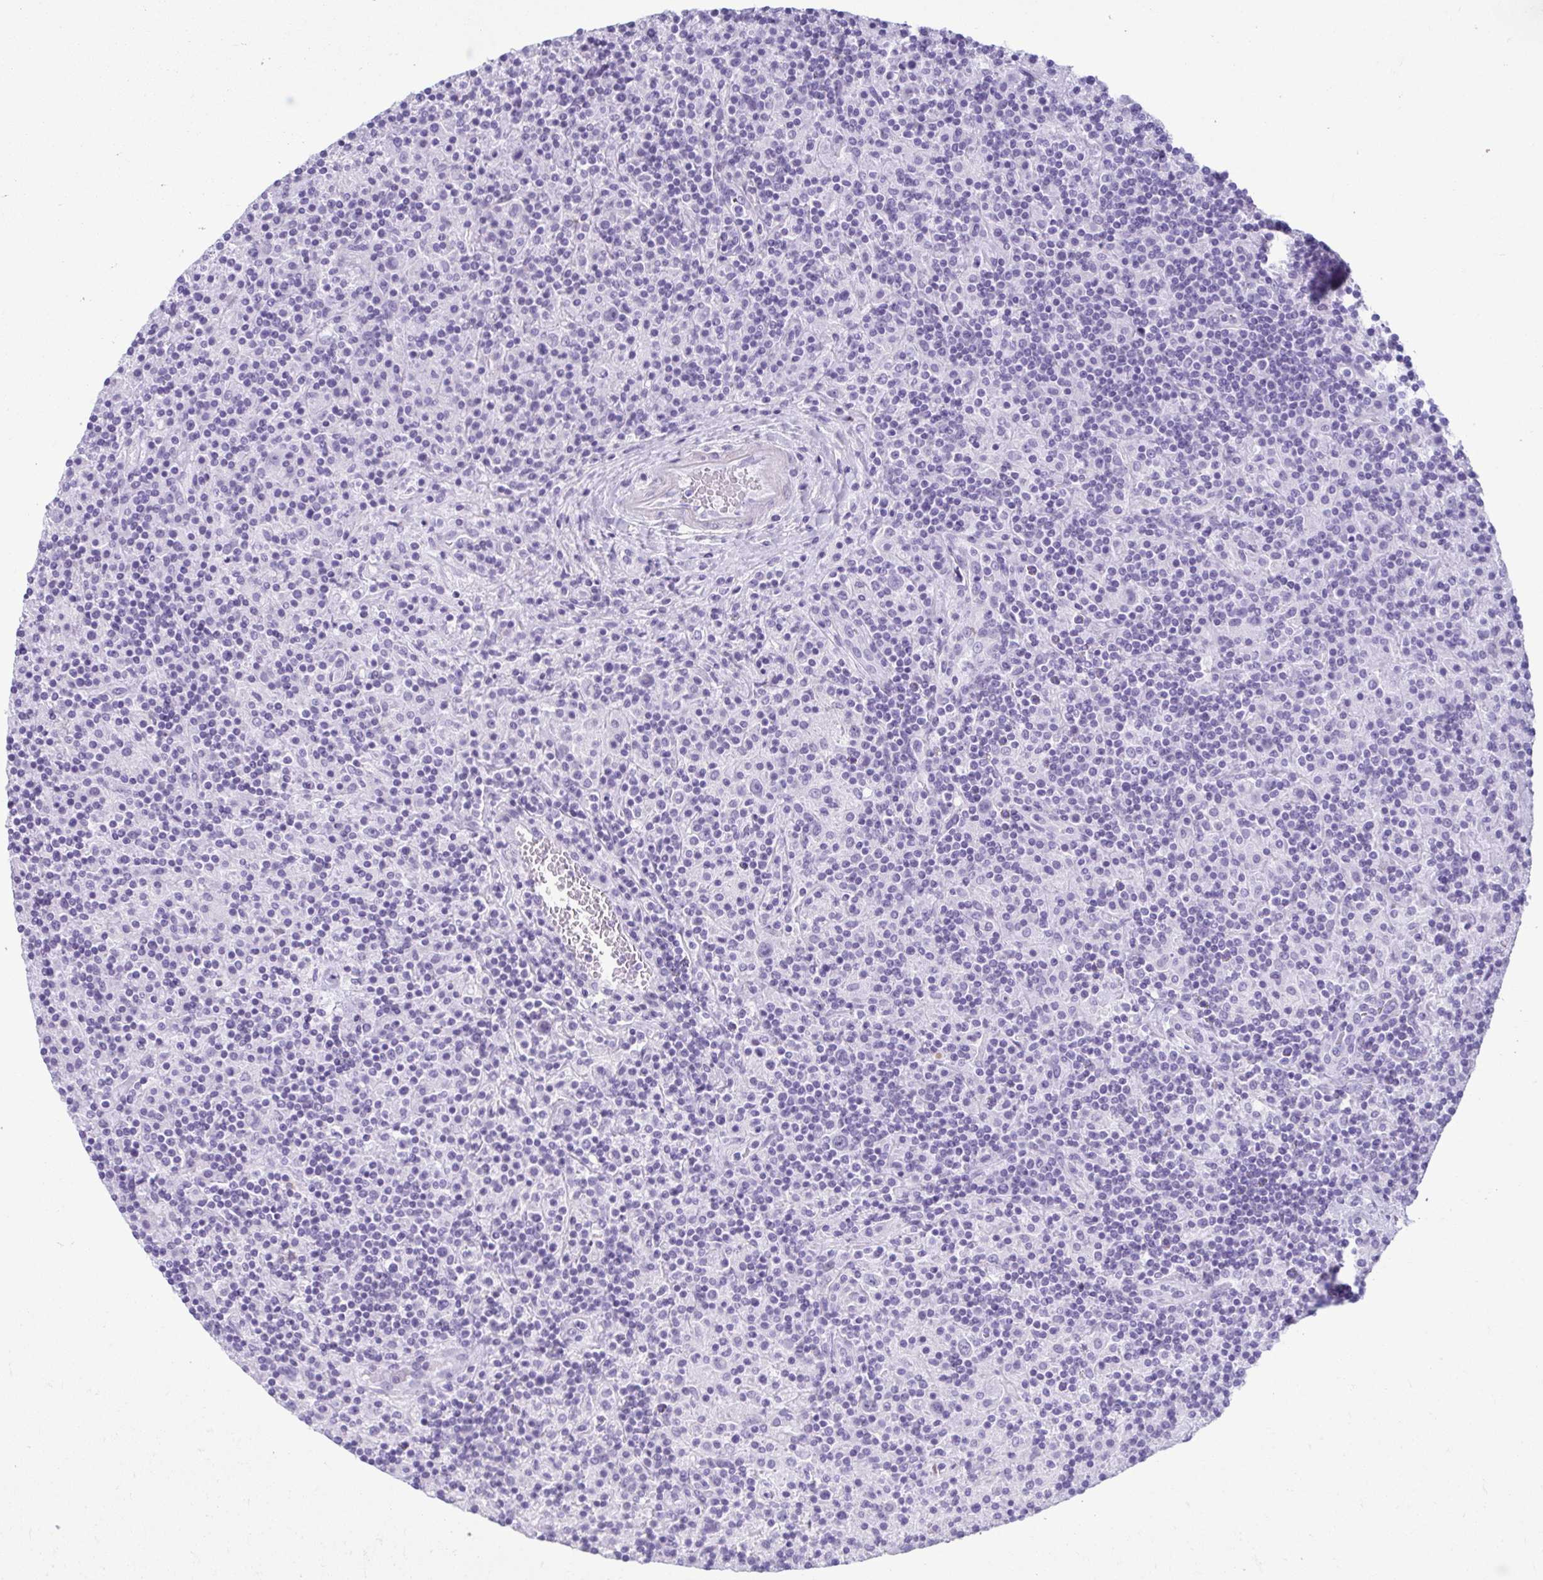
{"staining": {"intensity": "negative", "quantity": "none", "location": "none"}, "tissue": "lymphoma", "cell_type": "Tumor cells", "image_type": "cancer", "snomed": [{"axis": "morphology", "description": "Hodgkin's disease, NOS"}, {"axis": "topography", "description": "Lymph node"}], "caption": "DAB (3,3'-diaminobenzidine) immunohistochemical staining of human Hodgkin's disease demonstrates no significant positivity in tumor cells.", "gene": "TCEAL3", "patient": {"sex": "male", "age": 70}}